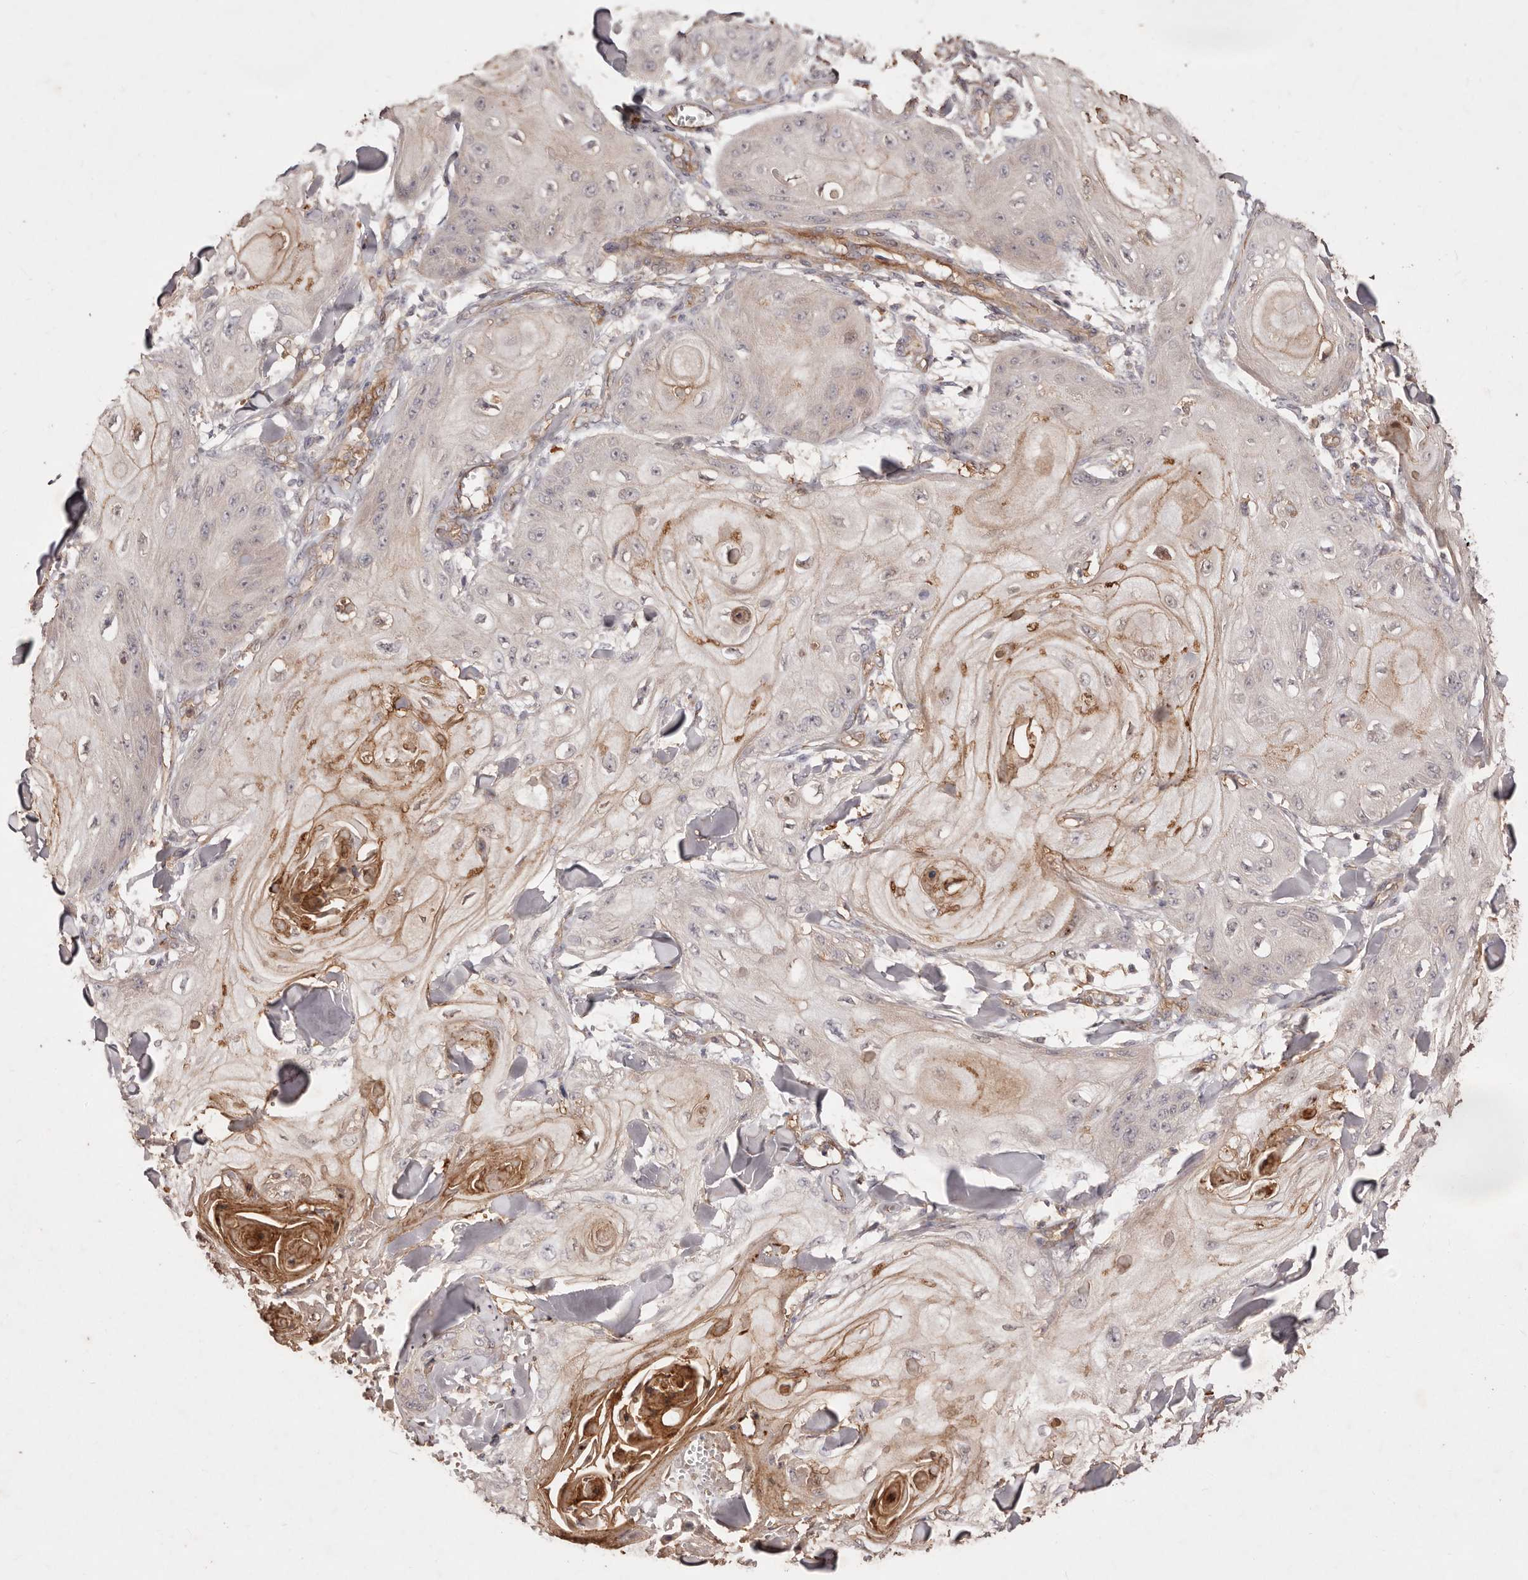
{"staining": {"intensity": "negative", "quantity": "none", "location": "none"}, "tissue": "skin cancer", "cell_type": "Tumor cells", "image_type": "cancer", "snomed": [{"axis": "morphology", "description": "Squamous cell carcinoma, NOS"}, {"axis": "topography", "description": "Skin"}], "caption": "DAB (3,3'-diaminobenzidine) immunohistochemical staining of human squamous cell carcinoma (skin) reveals no significant expression in tumor cells. (DAB immunohistochemistry (IHC) visualized using brightfield microscopy, high magnification).", "gene": "CCL14", "patient": {"sex": "male", "age": 74}}